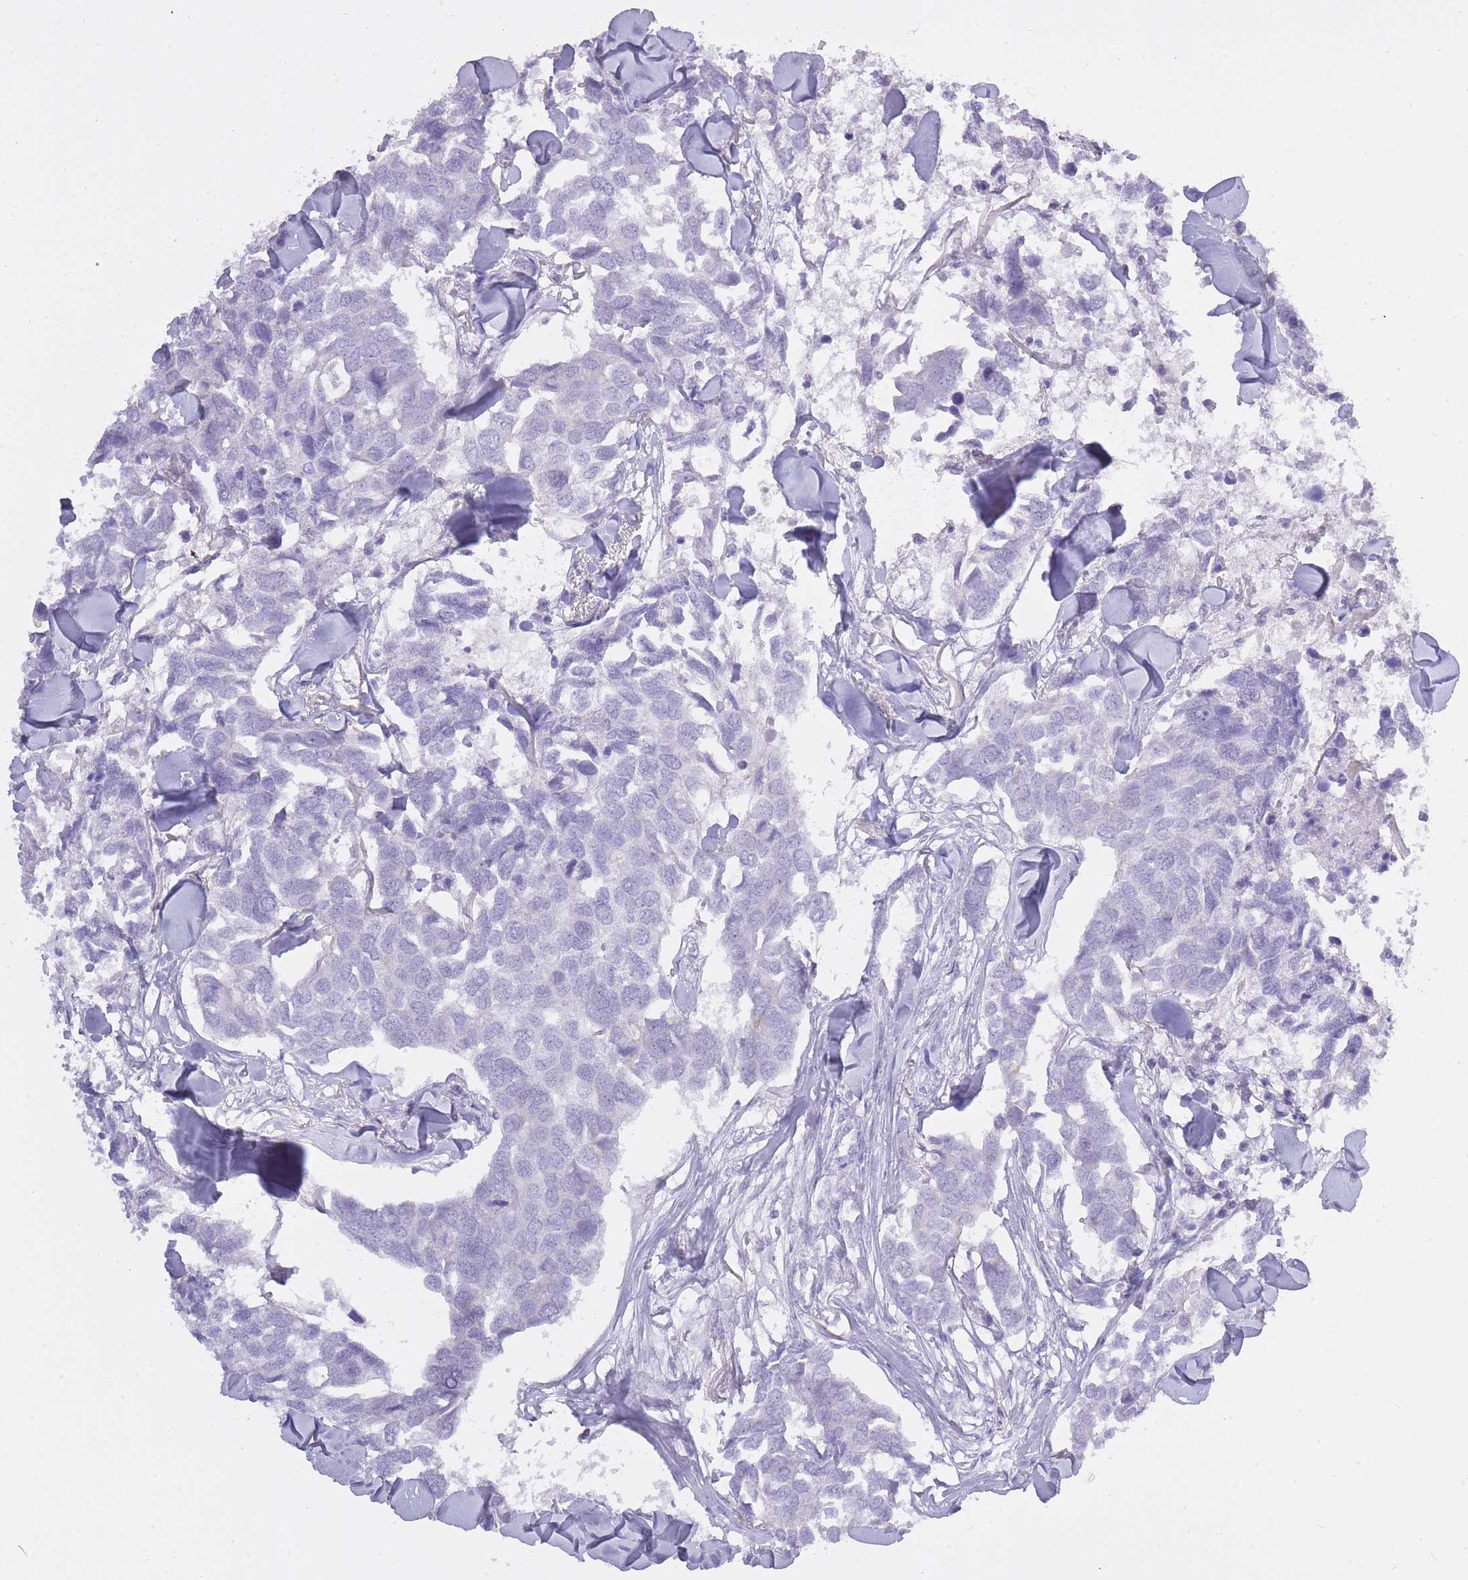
{"staining": {"intensity": "negative", "quantity": "none", "location": "none"}, "tissue": "breast cancer", "cell_type": "Tumor cells", "image_type": "cancer", "snomed": [{"axis": "morphology", "description": "Duct carcinoma"}, {"axis": "topography", "description": "Breast"}], "caption": "Immunohistochemistry (IHC) photomicrograph of human breast cancer stained for a protein (brown), which exhibits no expression in tumor cells. (DAB (3,3'-diaminobenzidine) immunohistochemistry (IHC) with hematoxylin counter stain).", "gene": "BDKRB2", "patient": {"sex": "female", "age": 83}}